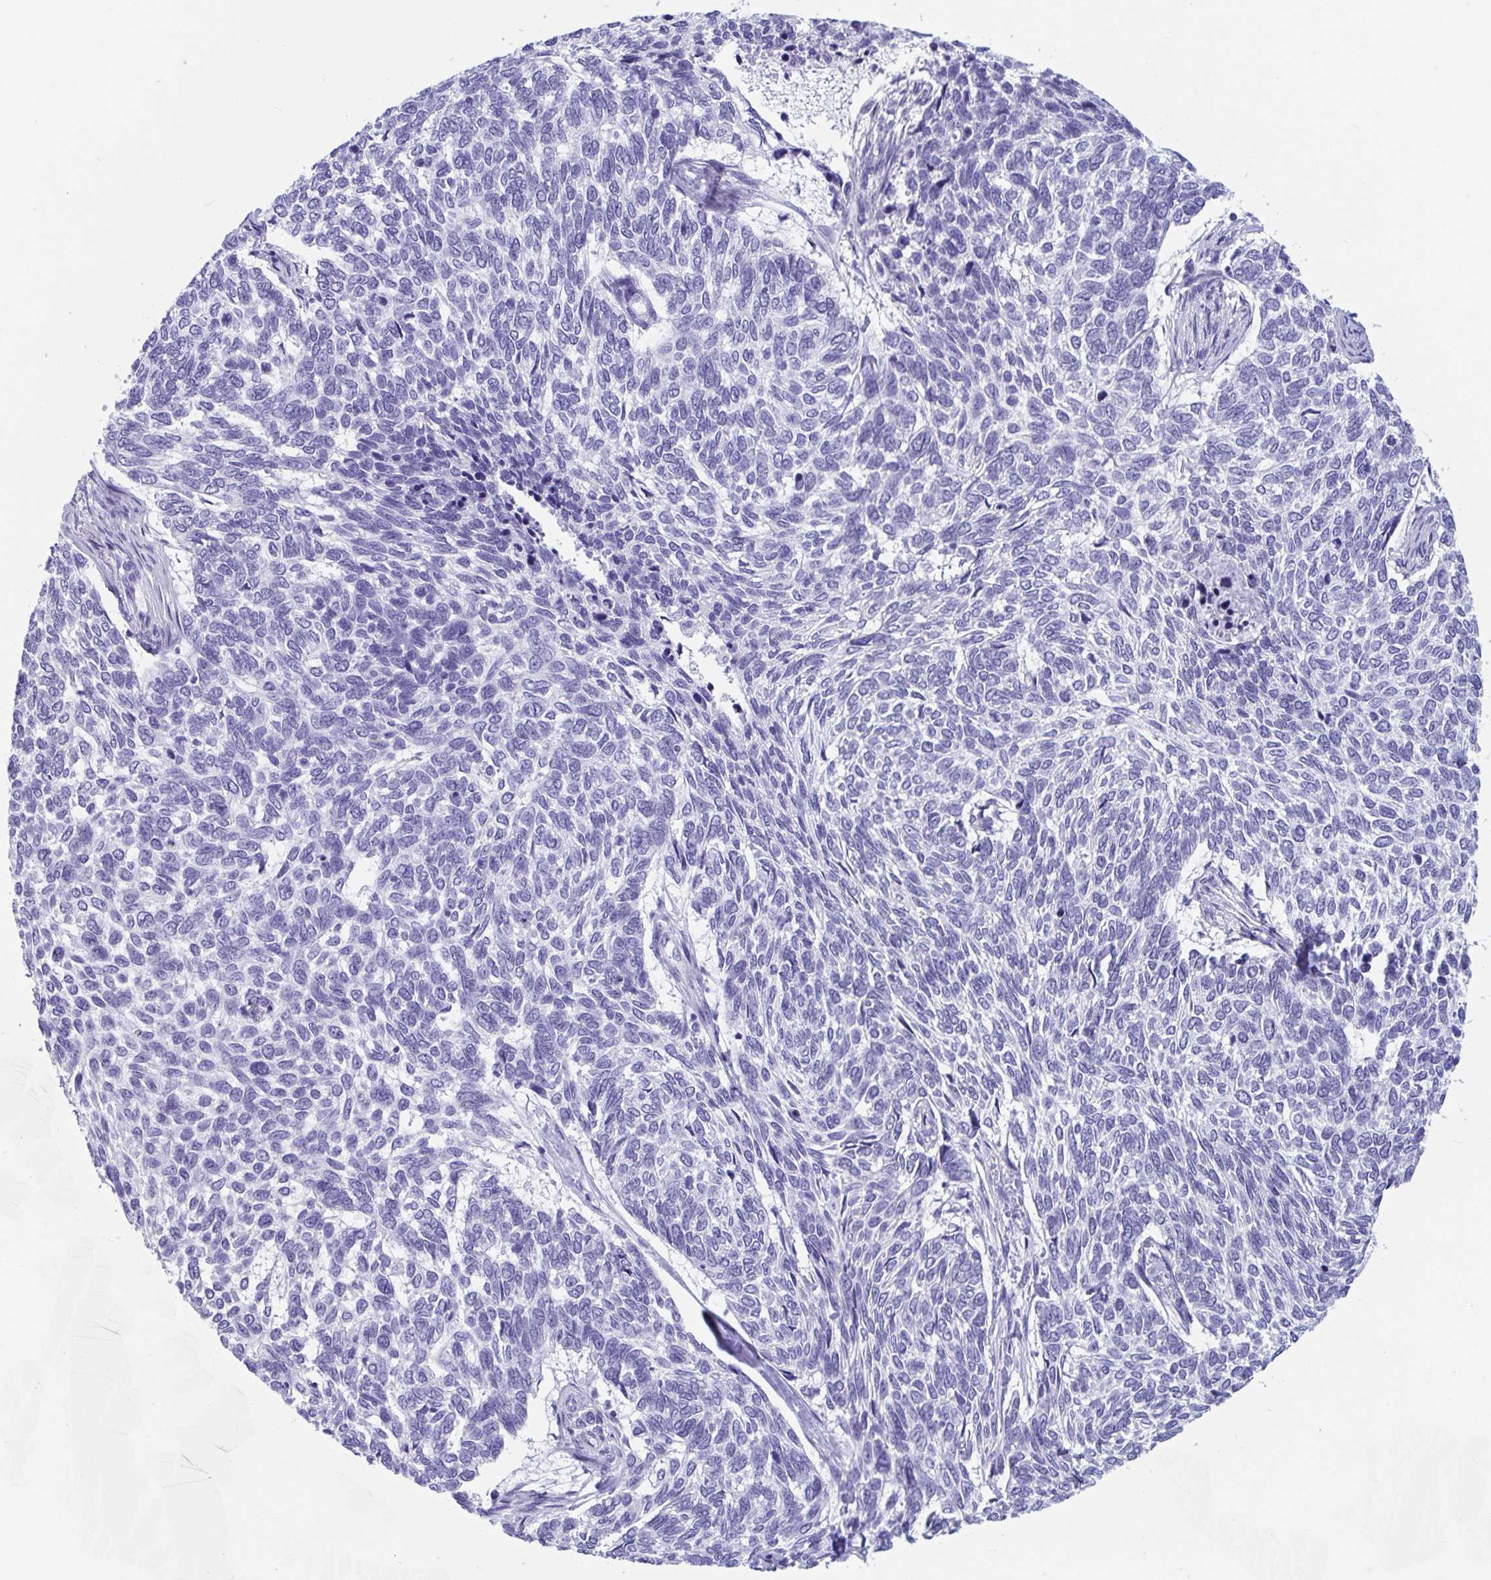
{"staining": {"intensity": "negative", "quantity": "none", "location": "none"}, "tissue": "skin cancer", "cell_type": "Tumor cells", "image_type": "cancer", "snomed": [{"axis": "morphology", "description": "Basal cell carcinoma"}, {"axis": "topography", "description": "Skin"}], "caption": "Histopathology image shows no significant protein staining in tumor cells of basal cell carcinoma (skin).", "gene": "GKN2", "patient": {"sex": "female", "age": 65}}